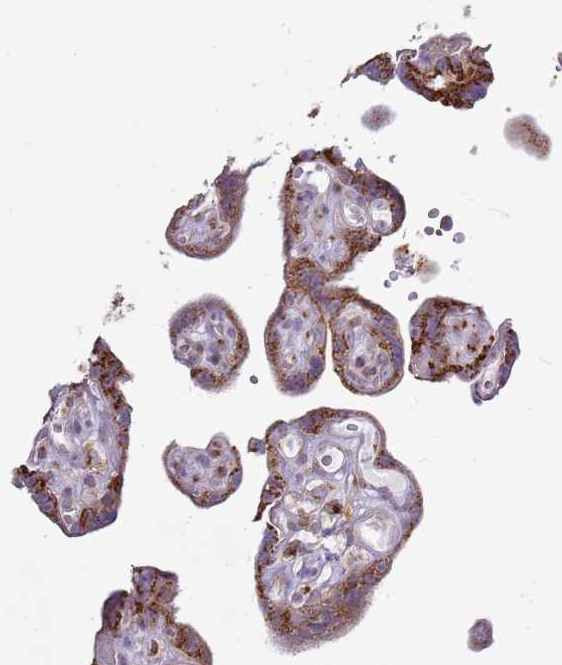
{"staining": {"intensity": "strong", "quantity": ">75%", "location": "cytoplasmic/membranous"}, "tissue": "placenta", "cell_type": "Decidual cells", "image_type": "normal", "snomed": [{"axis": "morphology", "description": "Normal tissue, NOS"}, {"axis": "topography", "description": "Placenta"}], "caption": "Placenta stained with immunohistochemistry (IHC) demonstrates strong cytoplasmic/membranous positivity in approximately >75% of decidual cells. (Stains: DAB (3,3'-diaminobenzidine) in brown, nuclei in blue, Microscopy: brightfield microscopy at high magnification).", "gene": "TMED10", "patient": {"sex": "female", "age": 30}}